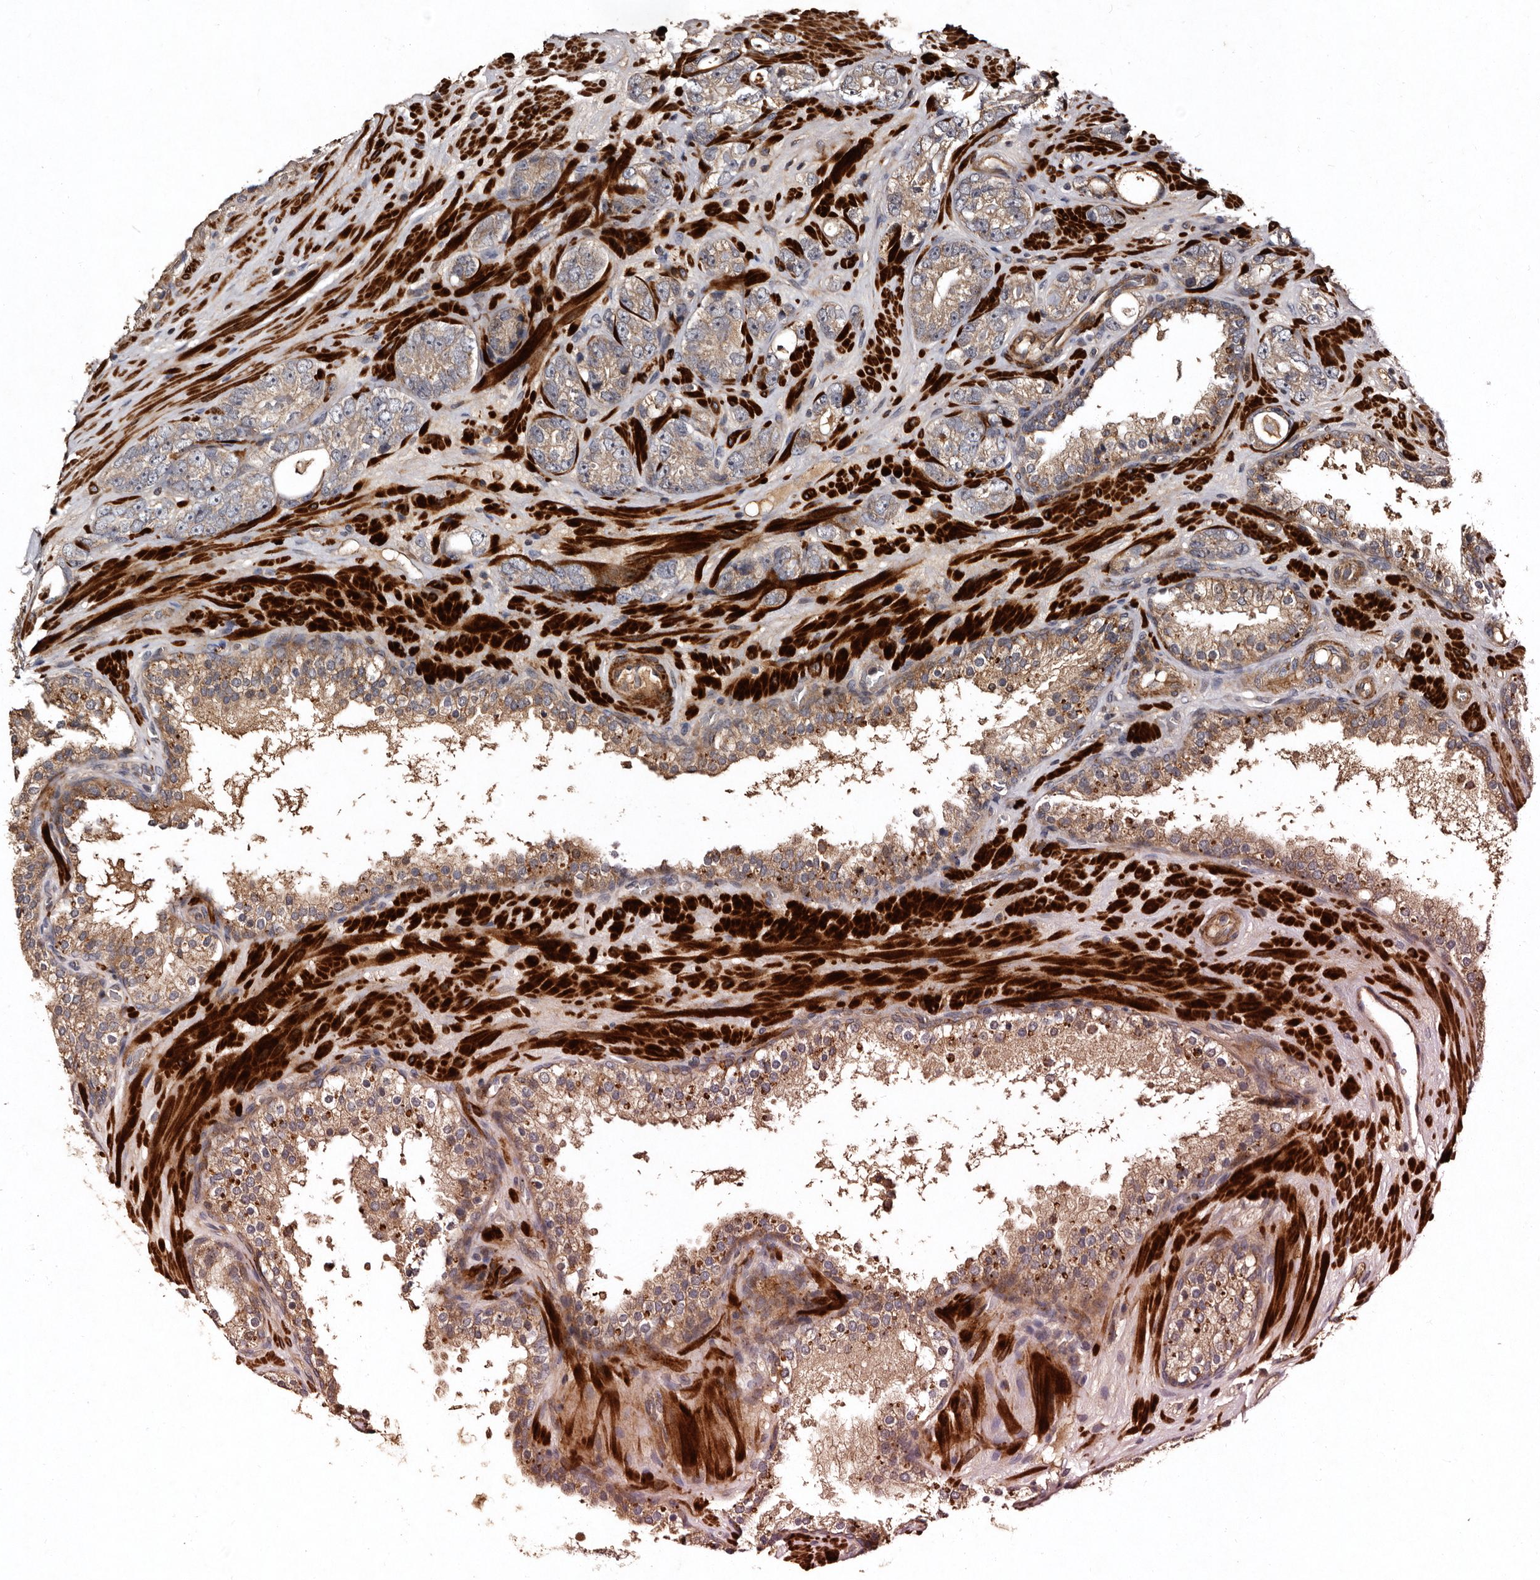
{"staining": {"intensity": "moderate", "quantity": ">75%", "location": "cytoplasmic/membranous"}, "tissue": "prostate cancer", "cell_type": "Tumor cells", "image_type": "cancer", "snomed": [{"axis": "morphology", "description": "Adenocarcinoma, High grade"}, {"axis": "topography", "description": "Prostate"}], "caption": "Prostate adenocarcinoma (high-grade) was stained to show a protein in brown. There is medium levels of moderate cytoplasmic/membranous positivity in about >75% of tumor cells.", "gene": "PRKD3", "patient": {"sex": "male", "age": 56}}